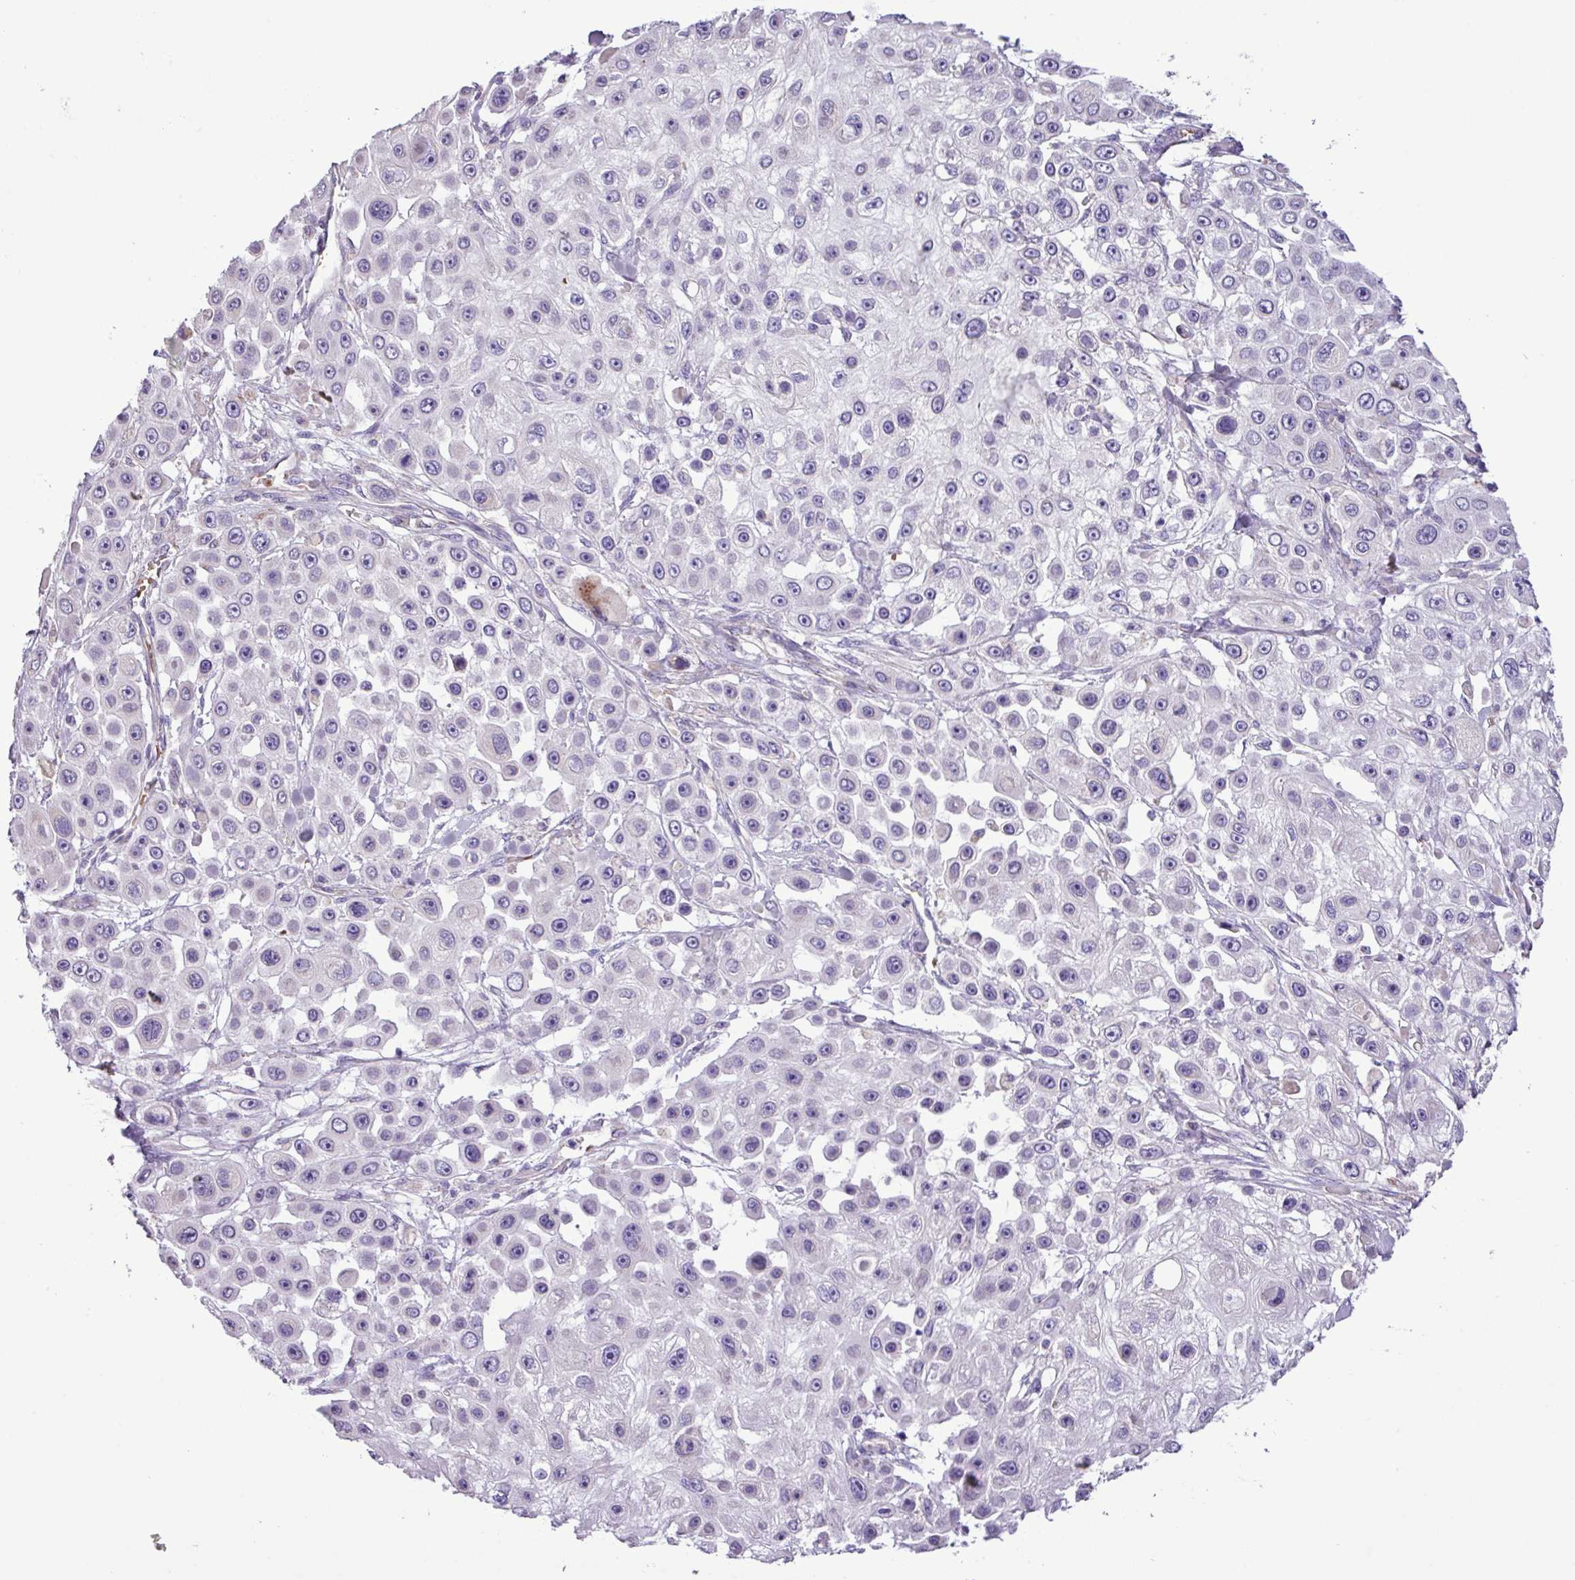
{"staining": {"intensity": "negative", "quantity": "none", "location": "none"}, "tissue": "skin cancer", "cell_type": "Tumor cells", "image_type": "cancer", "snomed": [{"axis": "morphology", "description": "Squamous cell carcinoma, NOS"}, {"axis": "topography", "description": "Skin"}], "caption": "Tumor cells are negative for protein expression in human skin cancer (squamous cell carcinoma).", "gene": "FAM183A", "patient": {"sex": "male", "age": 67}}